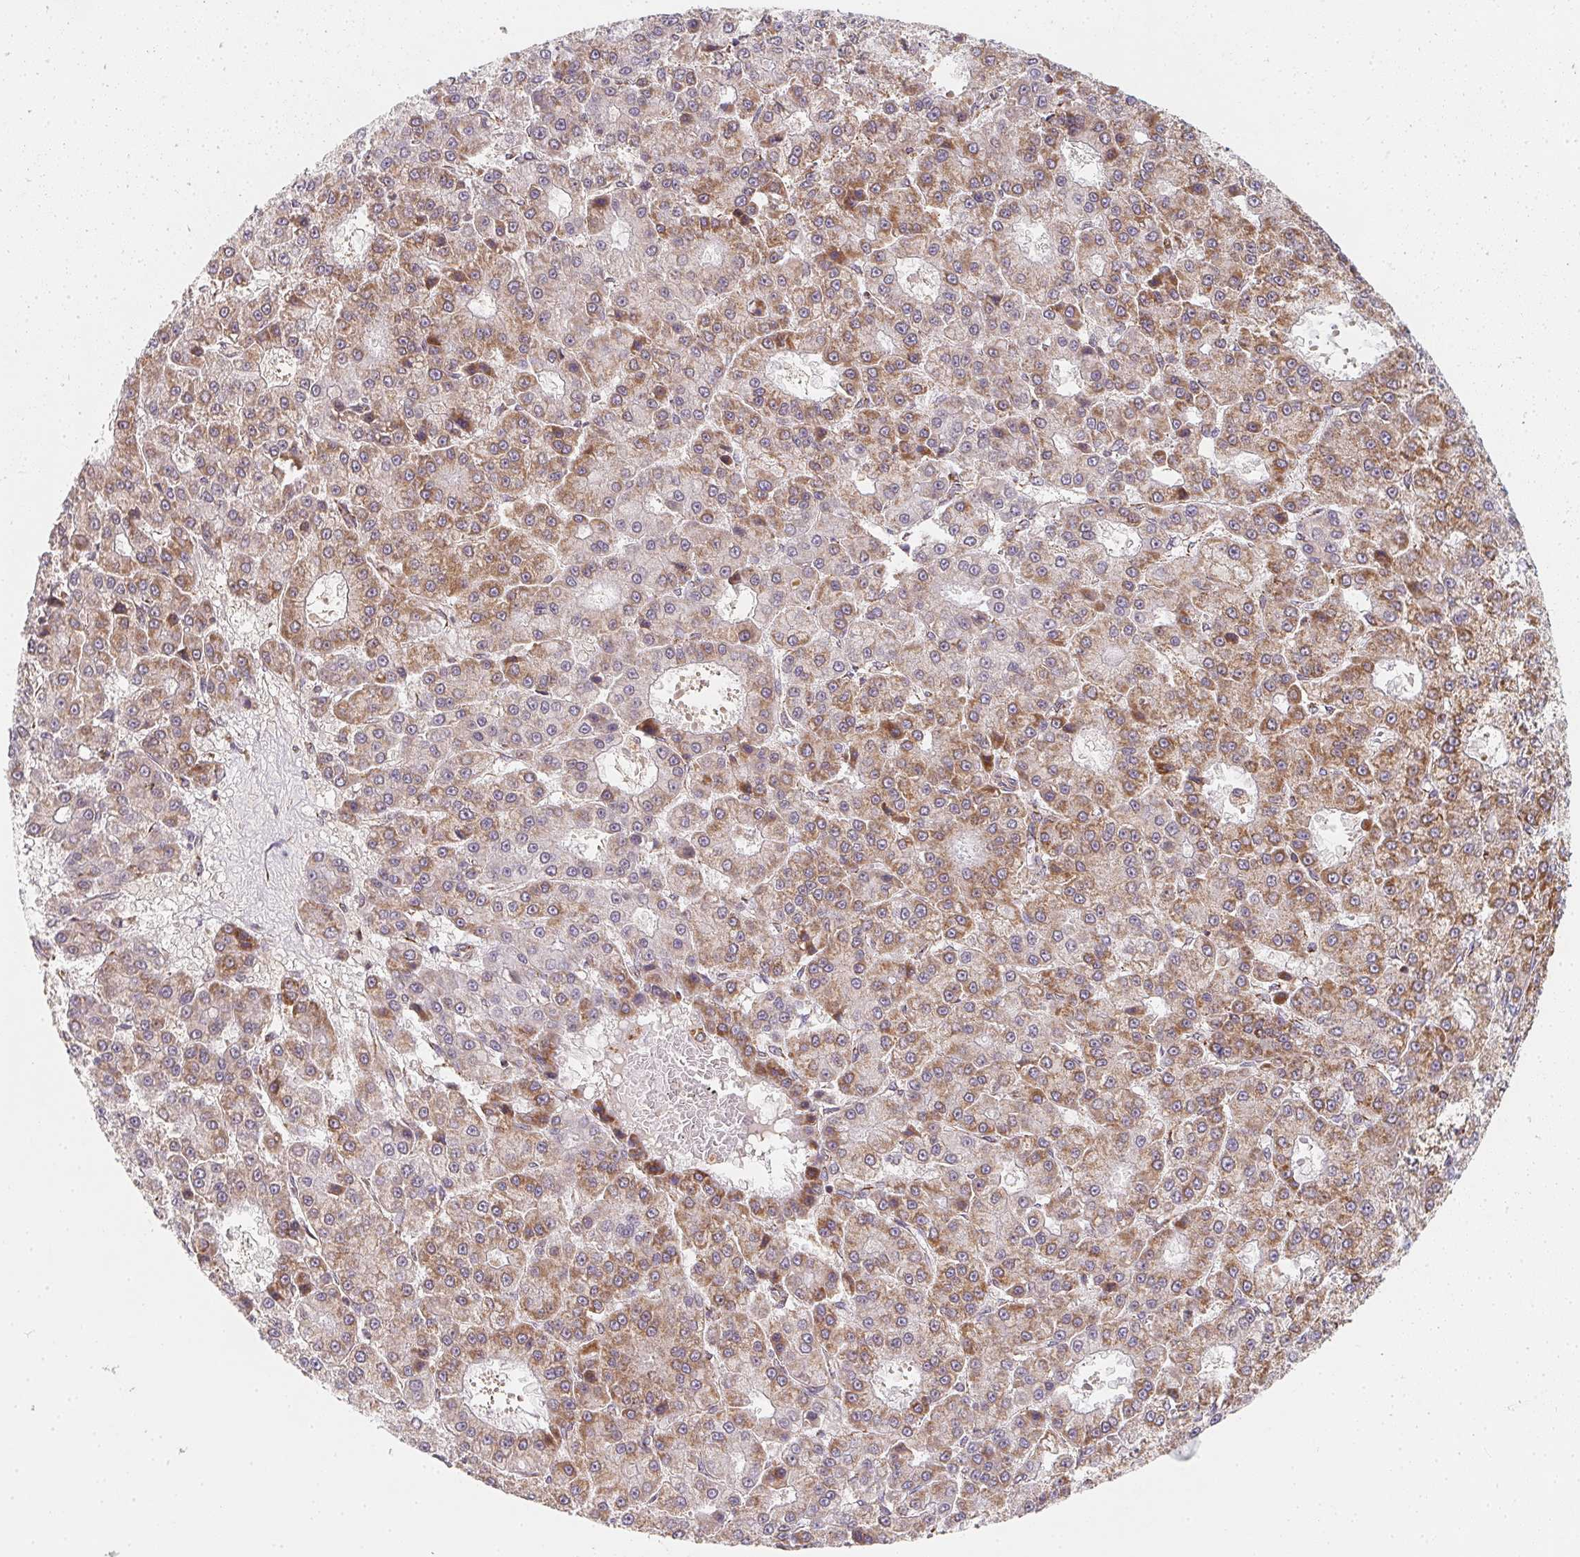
{"staining": {"intensity": "moderate", "quantity": "25%-75%", "location": "cytoplasmic/membranous"}, "tissue": "liver cancer", "cell_type": "Tumor cells", "image_type": "cancer", "snomed": [{"axis": "morphology", "description": "Carcinoma, Hepatocellular, NOS"}, {"axis": "topography", "description": "Liver"}], "caption": "An IHC photomicrograph of neoplastic tissue is shown. Protein staining in brown highlights moderate cytoplasmic/membranous positivity in hepatocellular carcinoma (liver) within tumor cells. Using DAB (3,3'-diaminobenzidine) (brown) and hematoxylin (blue) stains, captured at high magnification using brightfield microscopy.", "gene": "NDUFS6", "patient": {"sex": "male", "age": 70}}